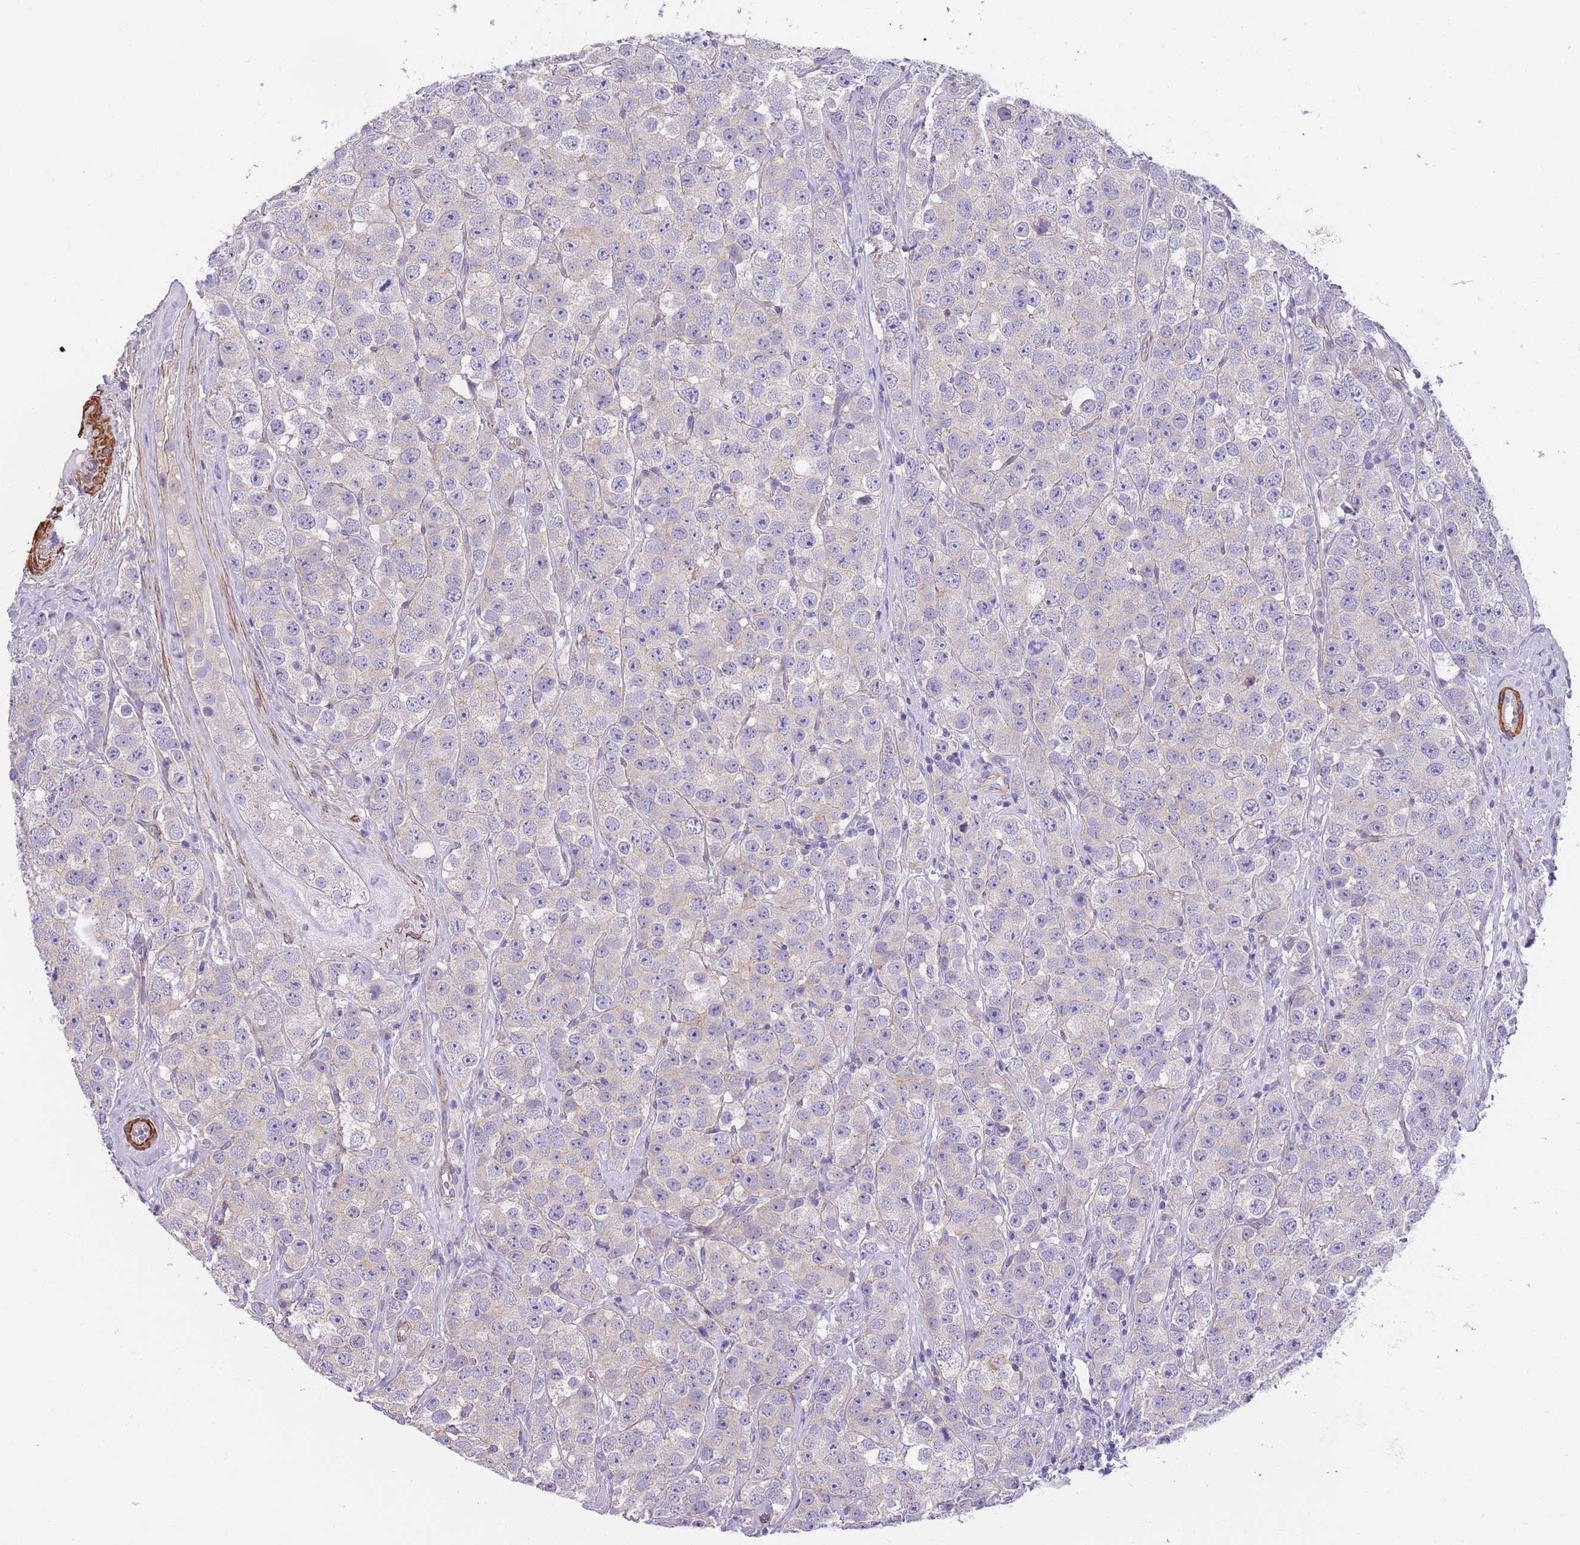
{"staining": {"intensity": "negative", "quantity": "none", "location": "none"}, "tissue": "testis cancer", "cell_type": "Tumor cells", "image_type": "cancer", "snomed": [{"axis": "morphology", "description": "Seminoma, NOS"}, {"axis": "topography", "description": "Testis"}], "caption": "Immunohistochemical staining of testis seminoma displays no significant staining in tumor cells.", "gene": "FAM124A", "patient": {"sex": "male", "age": 28}}